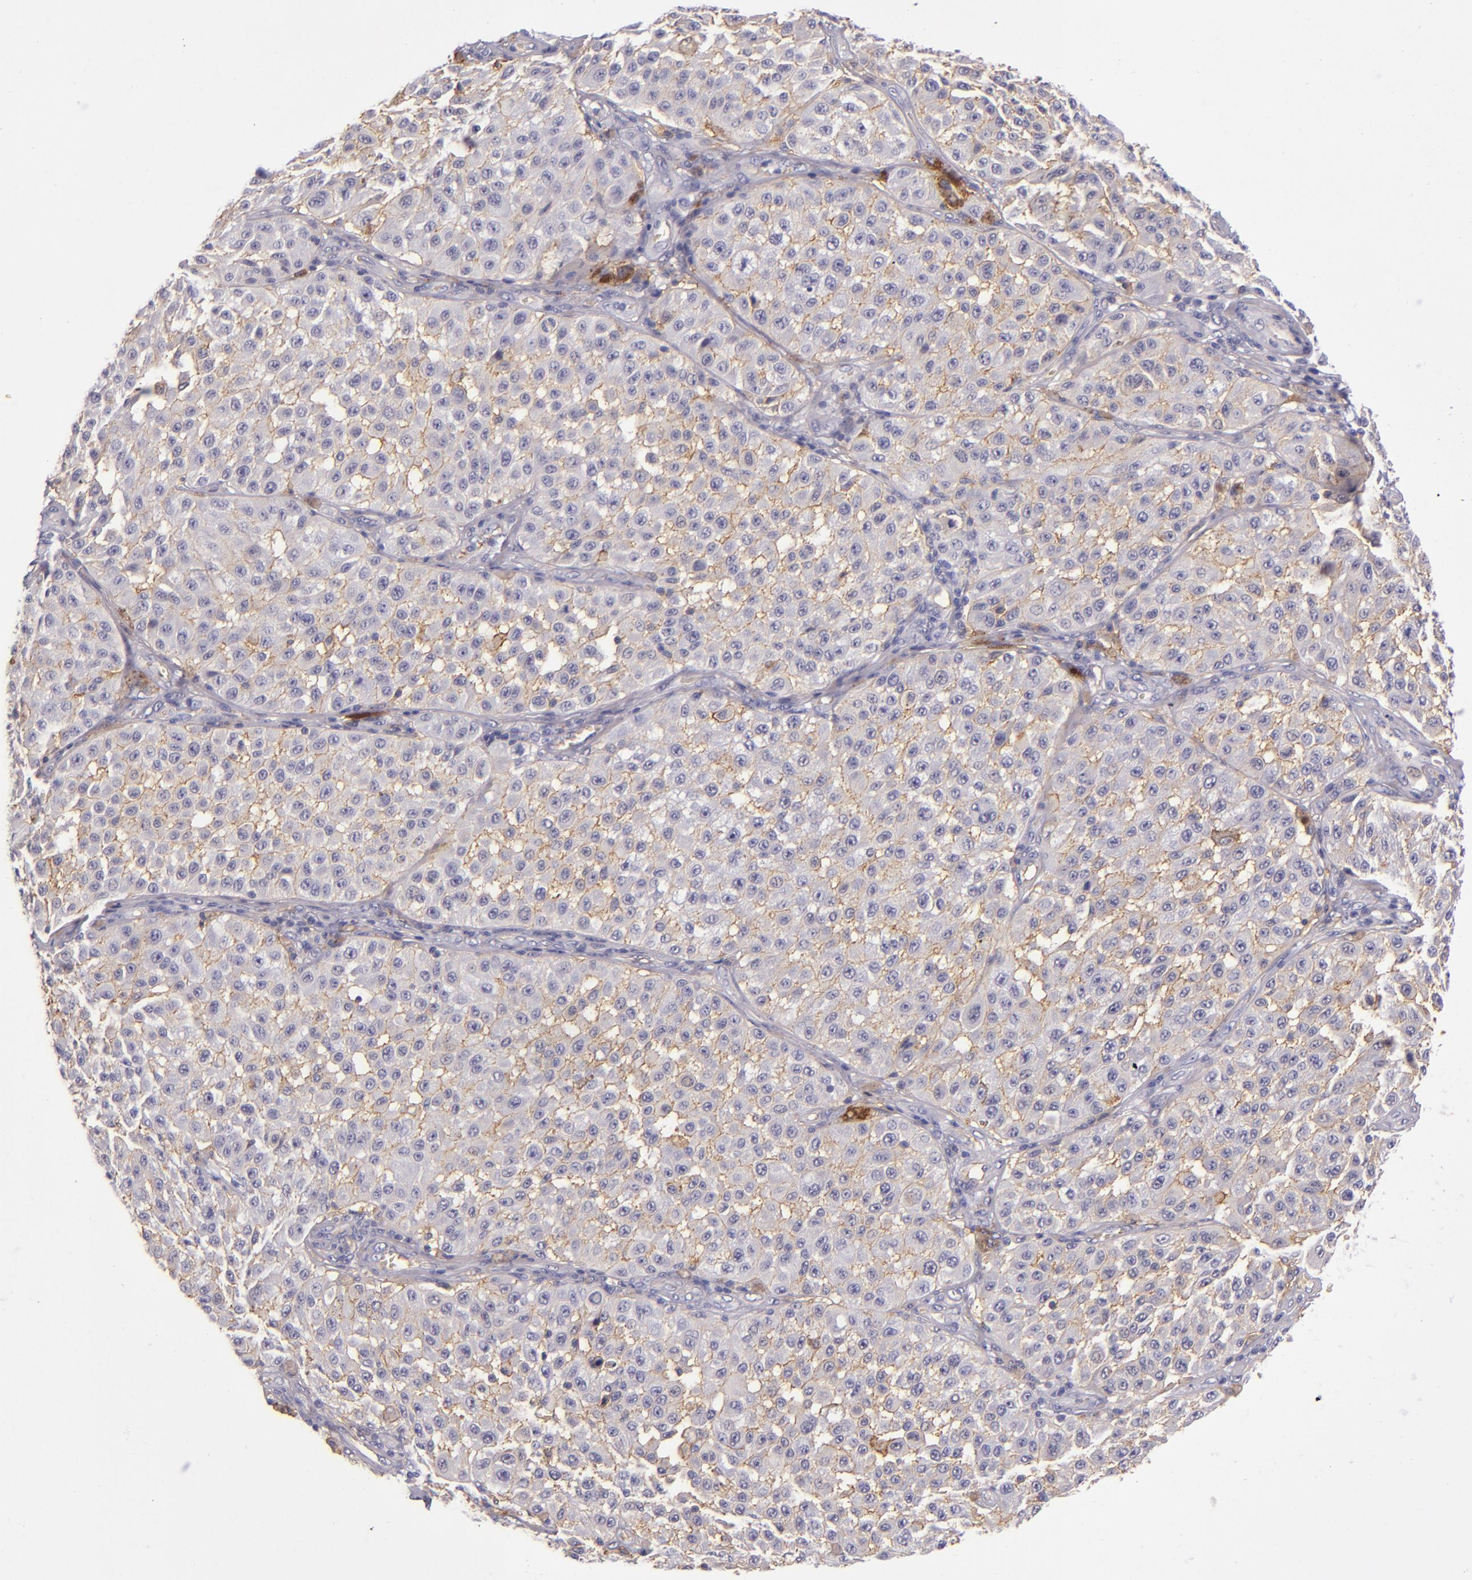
{"staining": {"intensity": "weak", "quantity": "25%-75%", "location": "cytoplasmic/membranous"}, "tissue": "melanoma", "cell_type": "Tumor cells", "image_type": "cancer", "snomed": [{"axis": "morphology", "description": "Malignant melanoma, NOS"}, {"axis": "topography", "description": "Skin"}], "caption": "Immunohistochemical staining of malignant melanoma shows low levels of weak cytoplasmic/membranous protein positivity in approximately 25%-75% of tumor cells.", "gene": "CD9", "patient": {"sex": "female", "age": 64}}